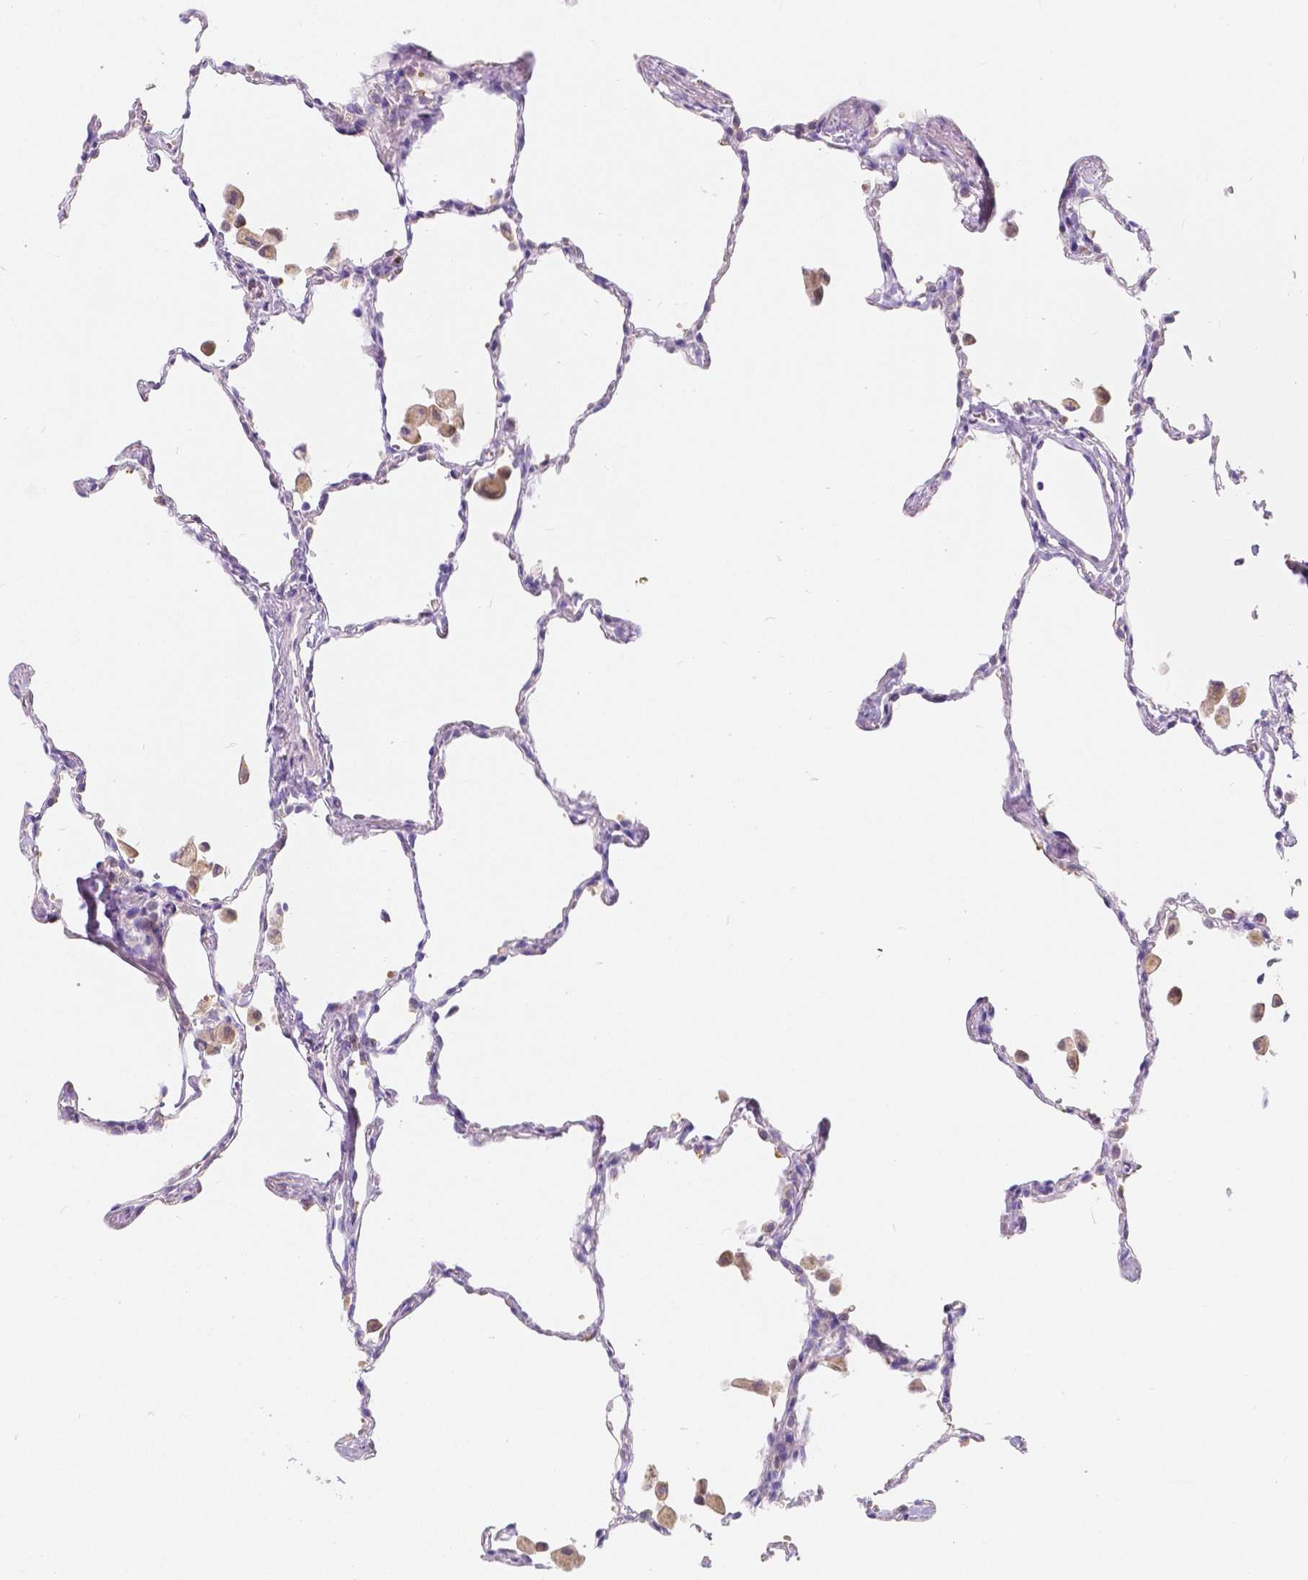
{"staining": {"intensity": "negative", "quantity": "none", "location": "none"}, "tissue": "lung", "cell_type": "Alveolar cells", "image_type": "normal", "snomed": [{"axis": "morphology", "description": "Normal tissue, NOS"}, {"axis": "topography", "description": "Lung"}], "caption": "The IHC photomicrograph has no significant positivity in alveolar cells of lung. Brightfield microscopy of immunohistochemistry stained with DAB (brown) and hematoxylin (blue), captured at high magnification.", "gene": "RNF186", "patient": {"sex": "female", "age": 47}}